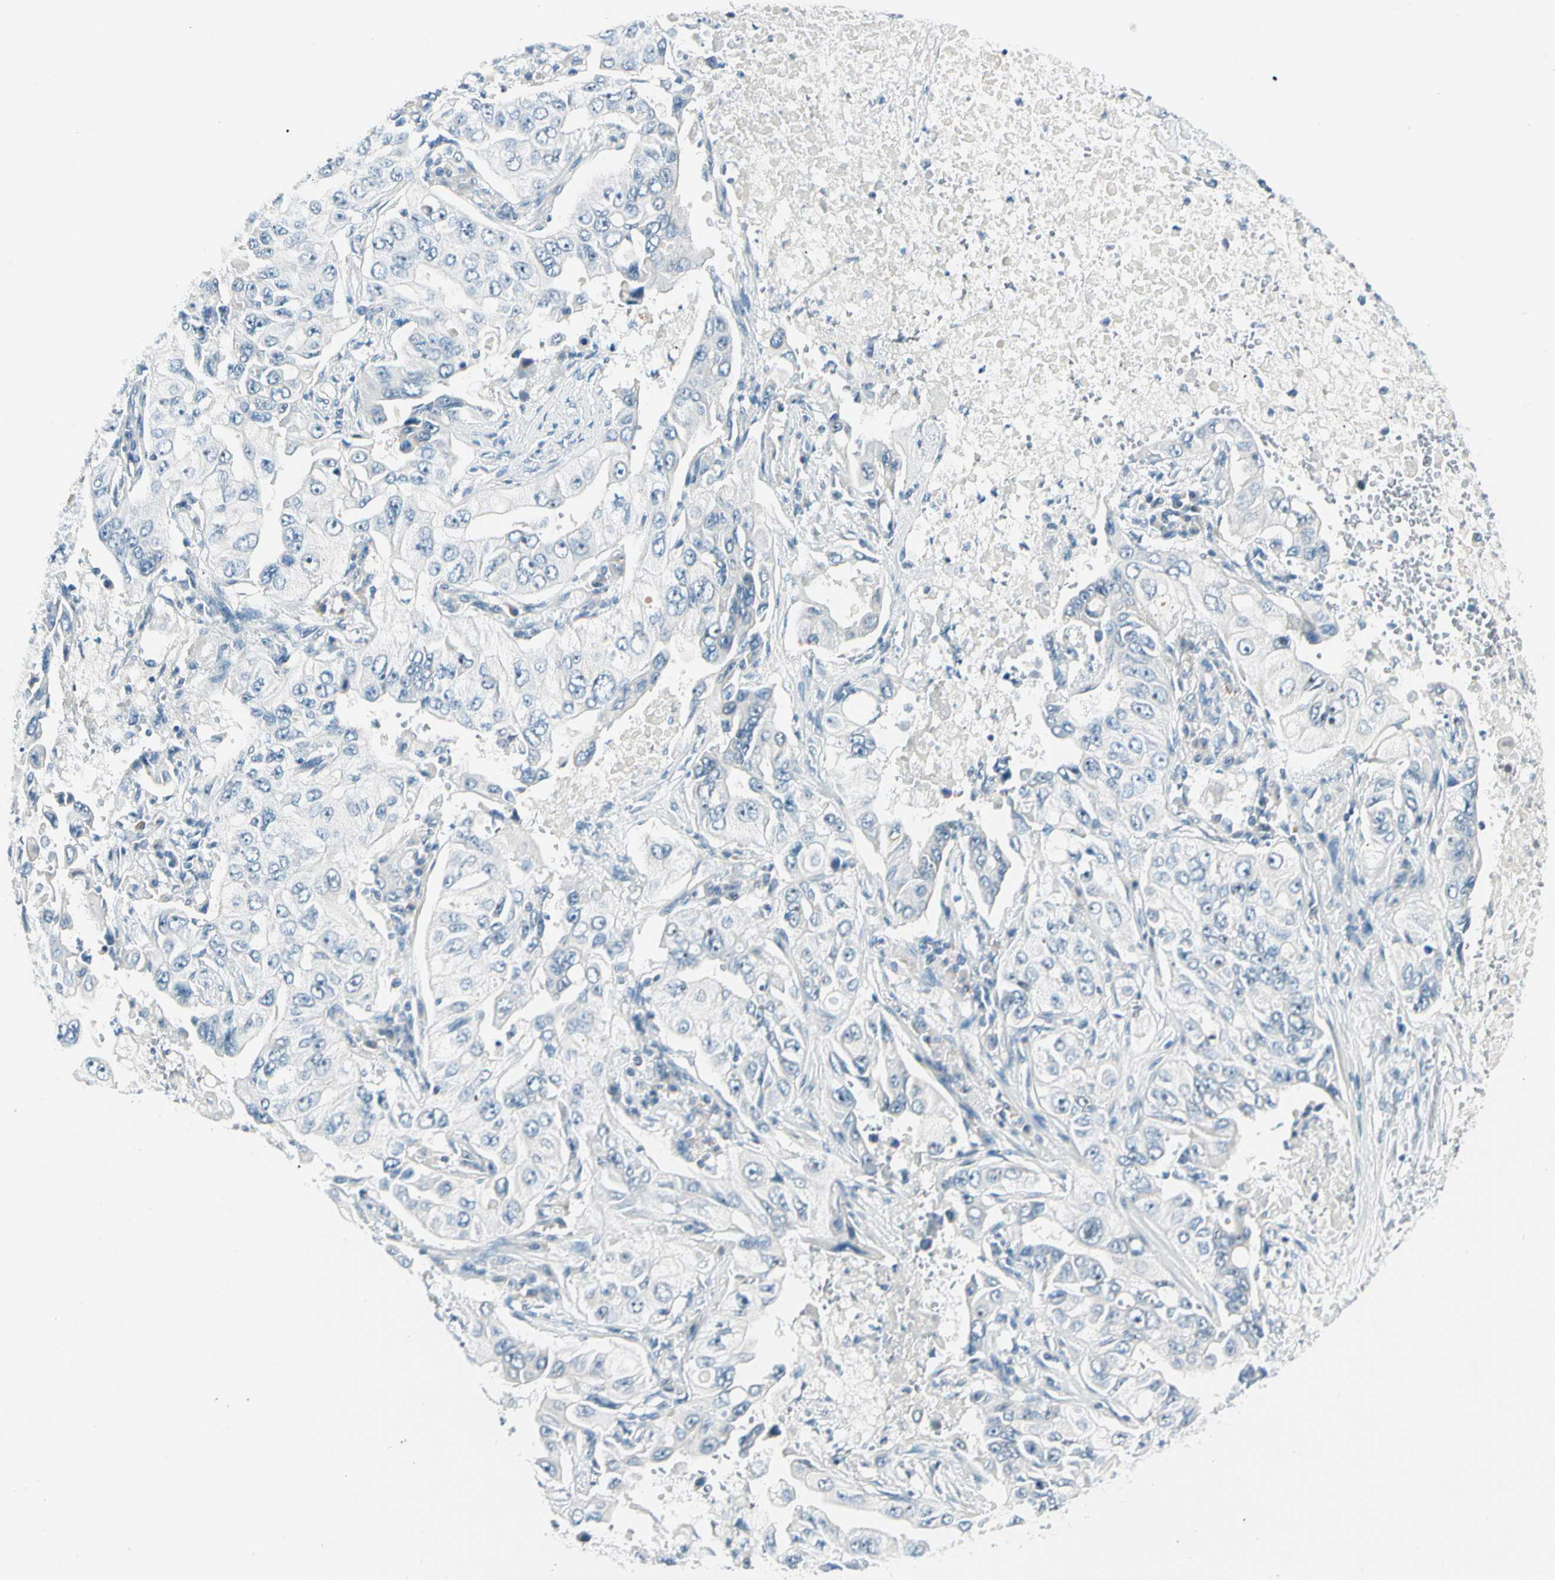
{"staining": {"intensity": "negative", "quantity": "none", "location": "none"}, "tissue": "lung cancer", "cell_type": "Tumor cells", "image_type": "cancer", "snomed": [{"axis": "morphology", "description": "Adenocarcinoma, NOS"}, {"axis": "topography", "description": "Lung"}], "caption": "Tumor cells show no significant protein expression in lung cancer (adenocarcinoma).", "gene": "ZSCAN1", "patient": {"sex": "male", "age": 84}}